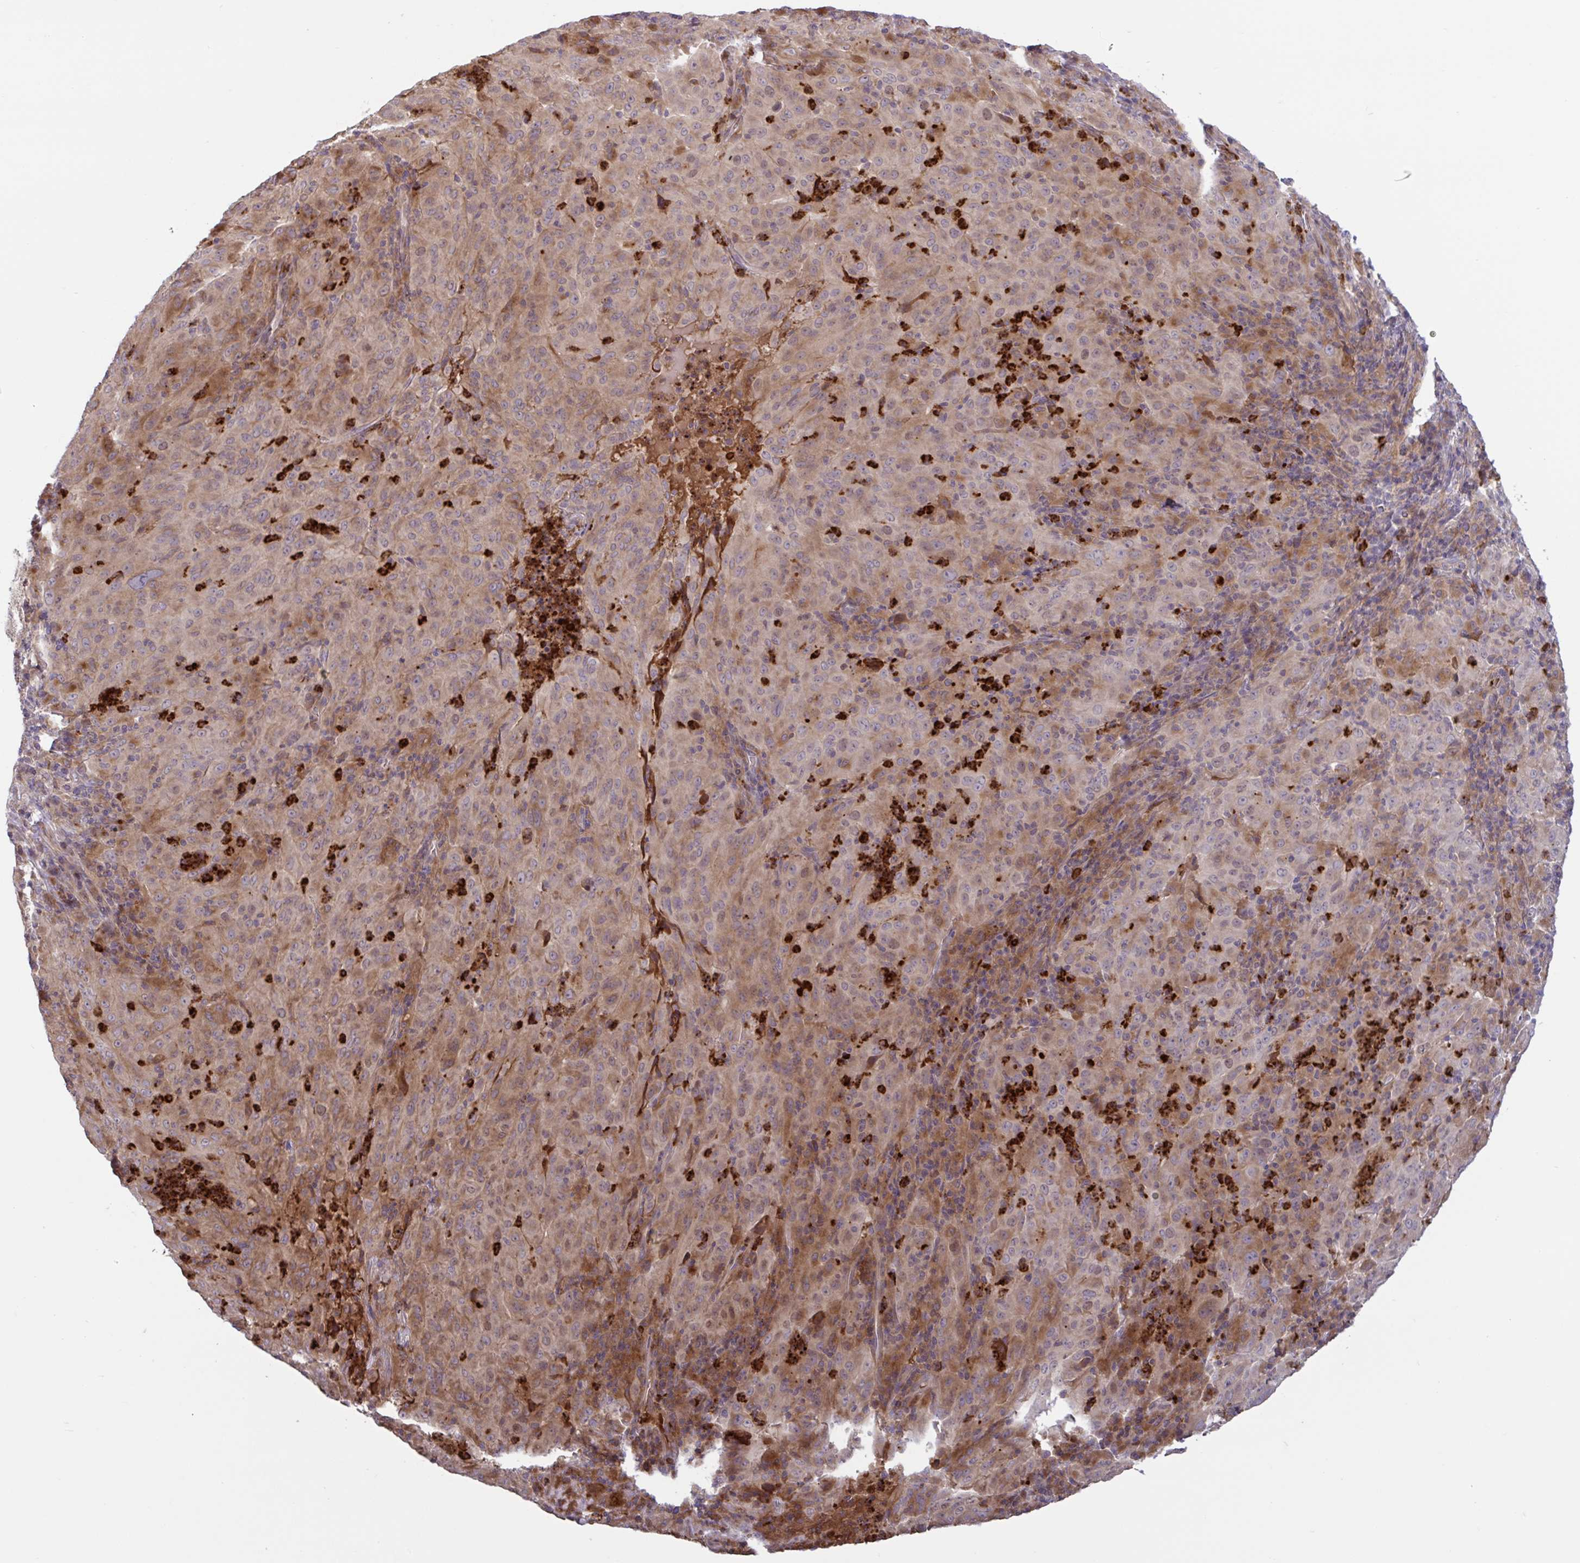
{"staining": {"intensity": "weak", "quantity": ">75%", "location": "cytoplasmic/membranous"}, "tissue": "pancreatic cancer", "cell_type": "Tumor cells", "image_type": "cancer", "snomed": [{"axis": "morphology", "description": "Adenocarcinoma, NOS"}, {"axis": "topography", "description": "Pancreas"}], "caption": "About >75% of tumor cells in human pancreatic adenocarcinoma show weak cytoplasmic/membranous protein staining as visualized by brown immunohistochemical staining.", "gene": "IL1R1", "patient": {"sex": "male", "age": 63}}